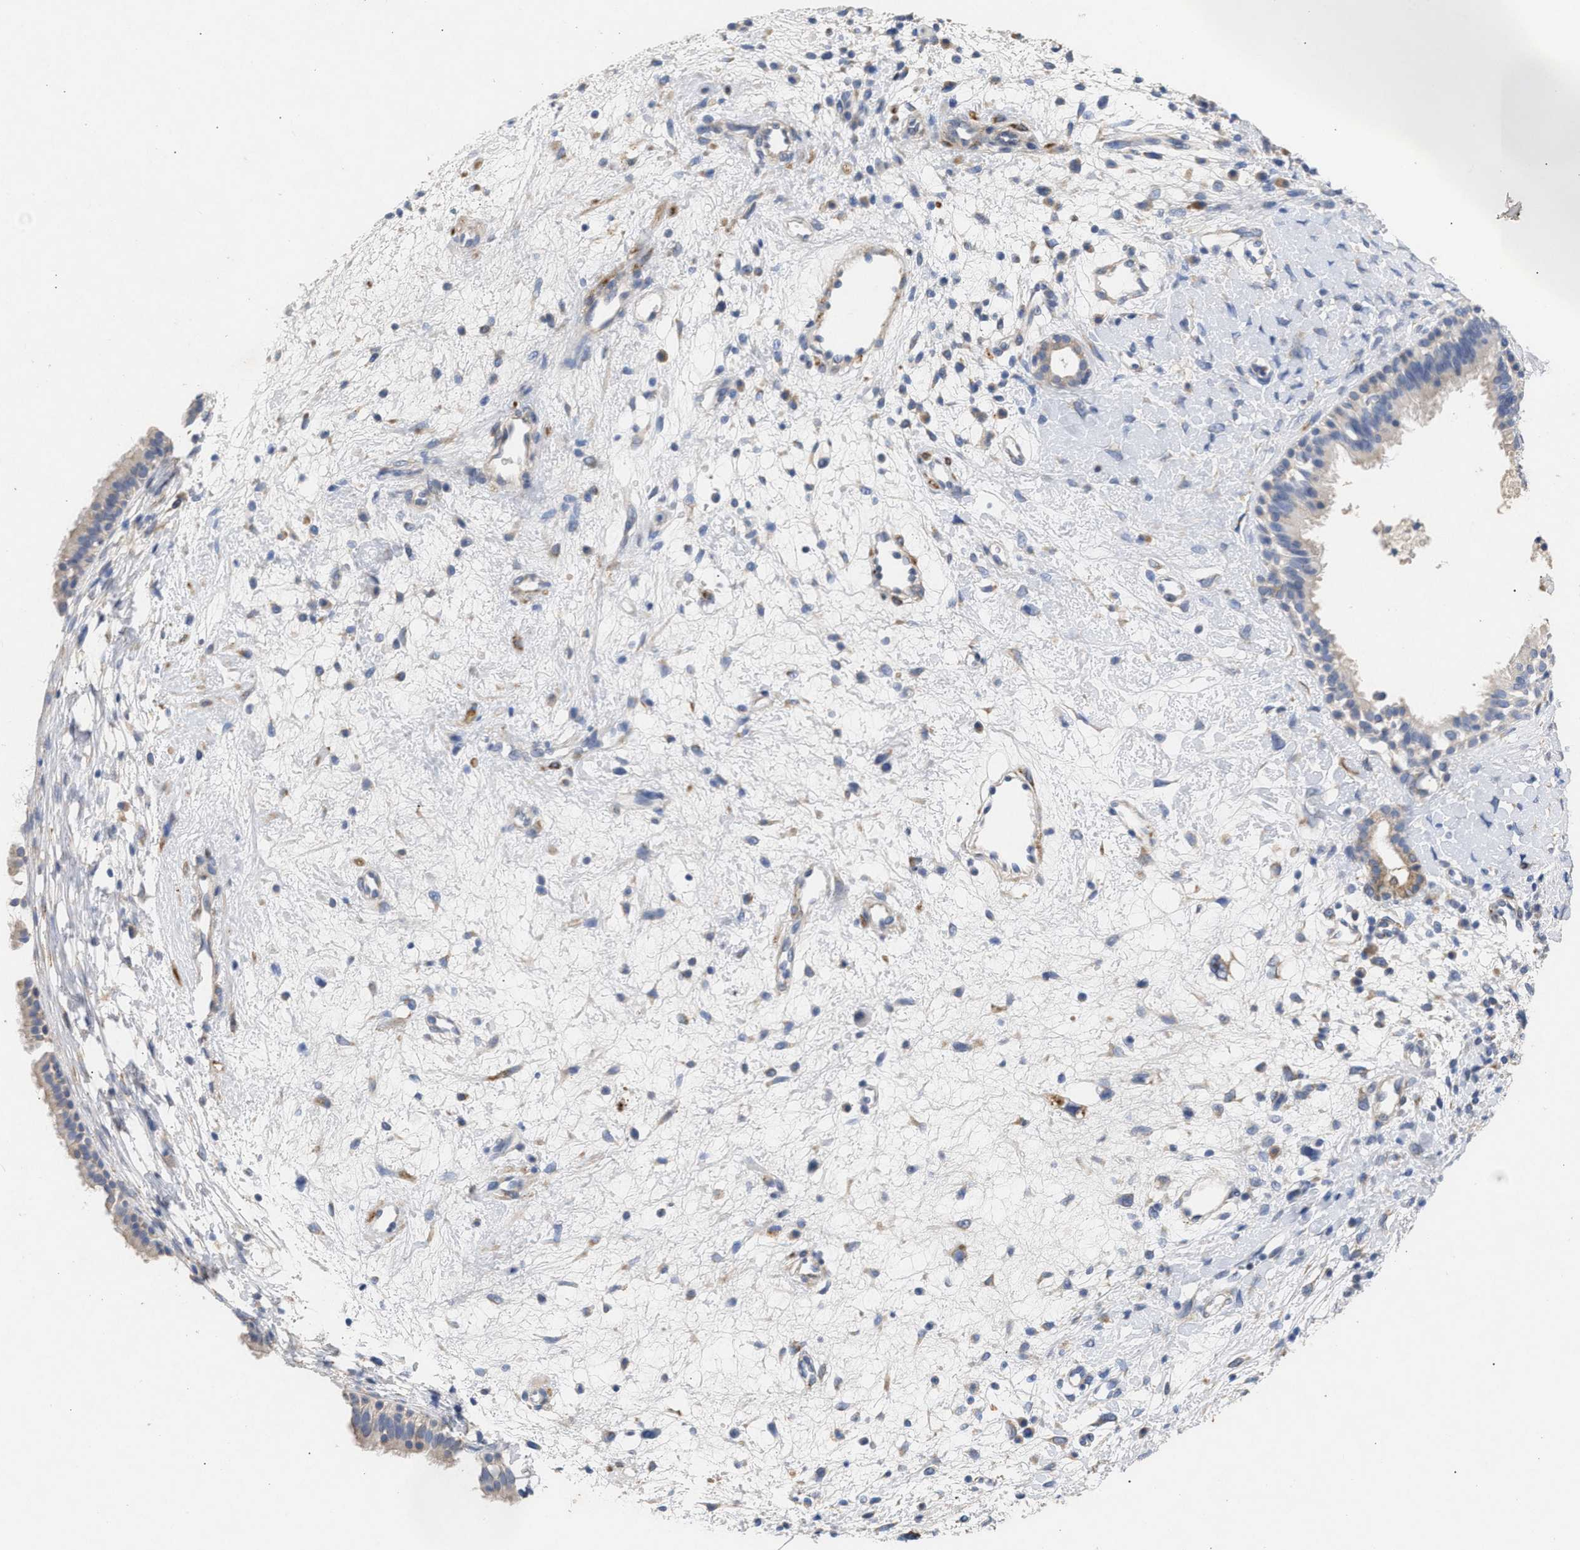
{"staining": {"intensity": "weak", "quantity": "<25%", "location": "cytoplasmic/membranous"}, "tissue": "nasopharynx", "cell_type": "Respiratory epithelial cells", "image_type": "normal", "snomed": [{"axis": "morphology", "description": "Normal tissue, NOS"}, {"axis": "topography", "description": "Nasopharynx"}], "caption": "High power microscopy image of an IHC micrograph of benign nasopharynx, revealing no significant expression in respiratory epithelial cells.", "gene": "SELENOM", "patient": {"sex": "male", "age": 22}}